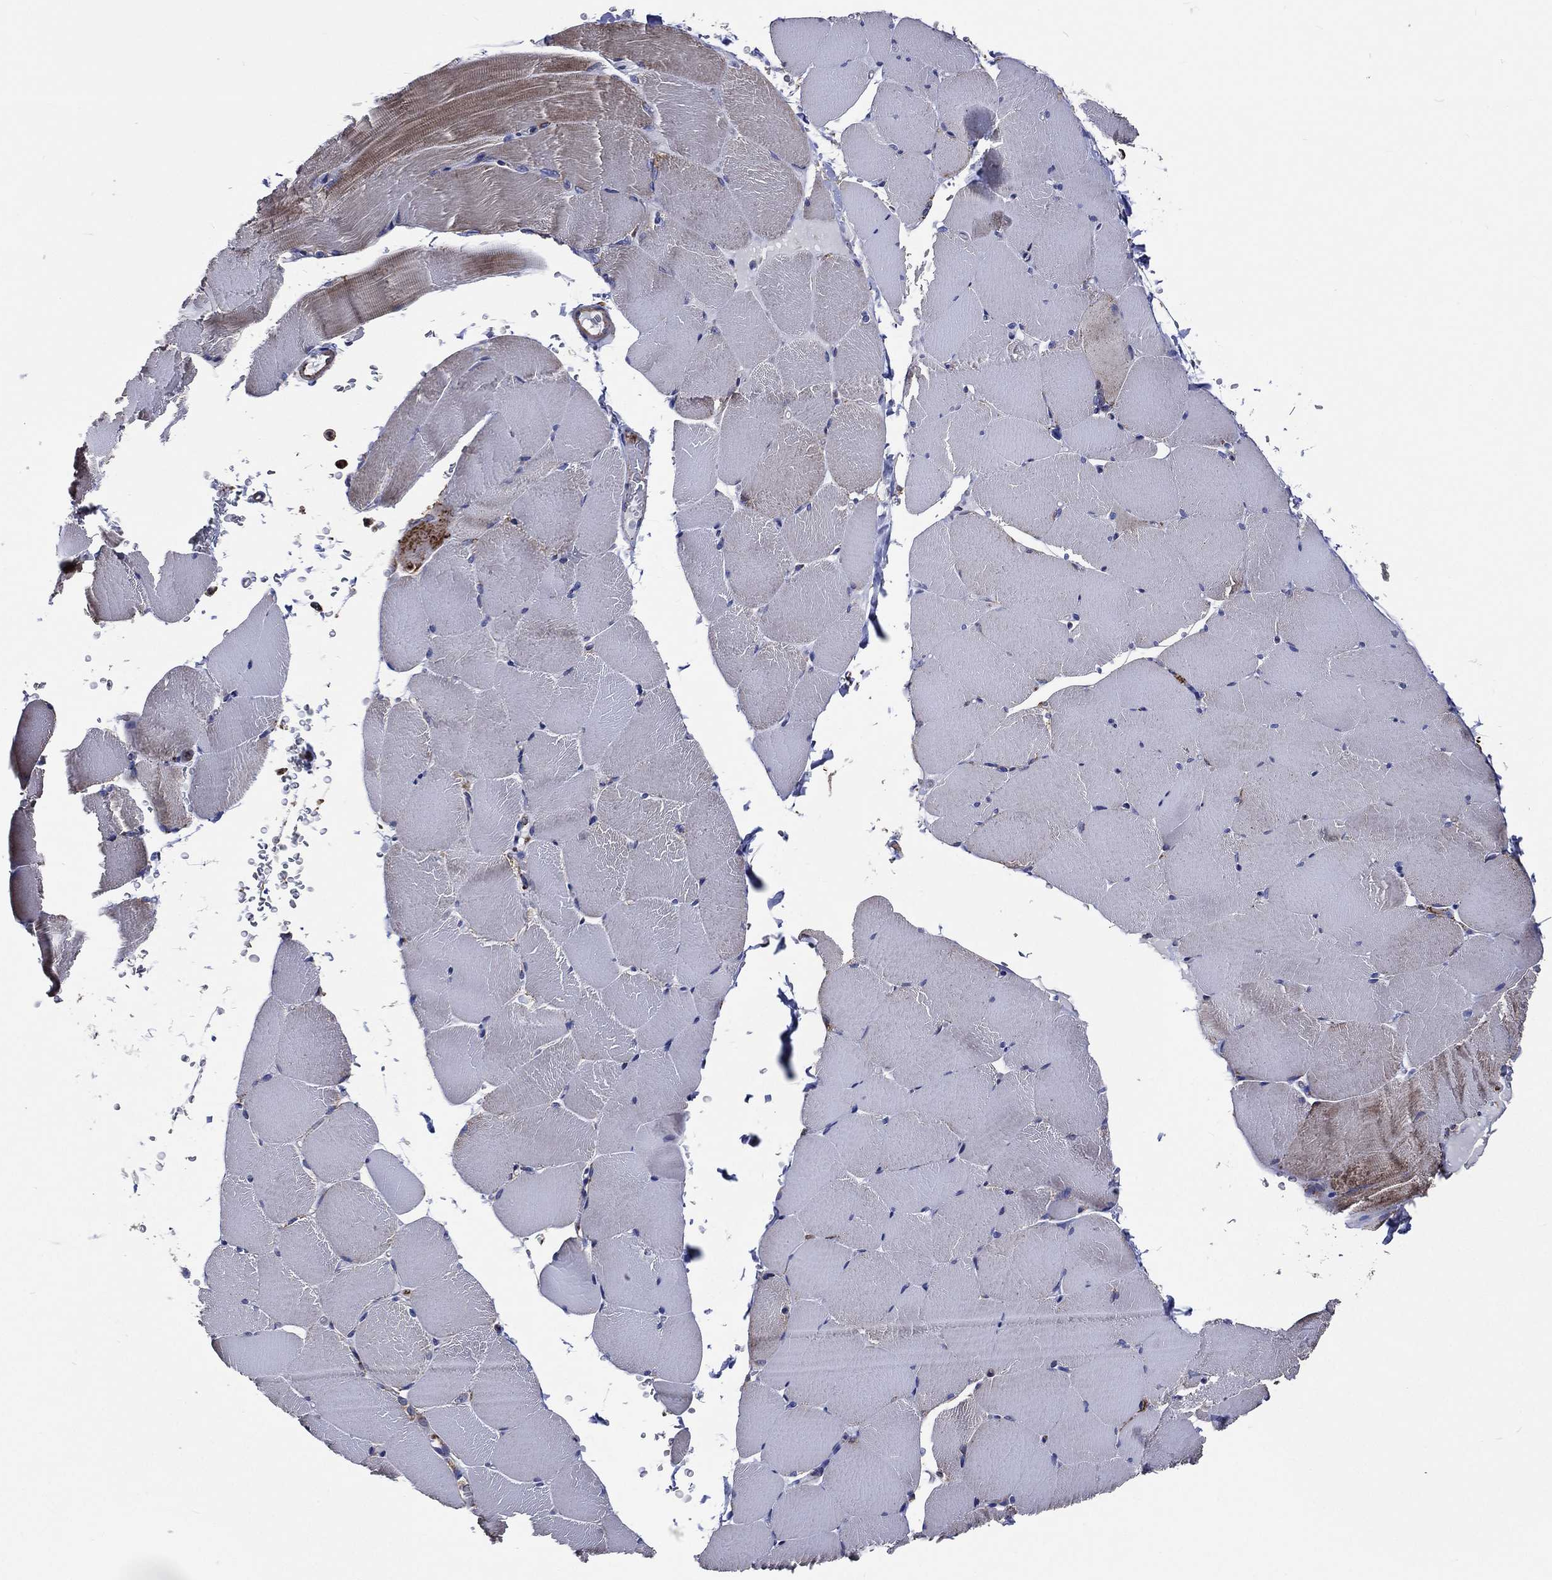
{"staining": {"intensity": "moderate", "quantity": "25%-75%", "location": "cytoplasmic/membranous"}, "tissue": "skeletal muscle", "cell_type": "Myocytes", "image_type": "normal", "snomed": [{"axis": "morphology", "description": "Normal tissue, NOS"}, {"axis": "topography", "description": "Skeletal muscle"}], "caption": "Unremarkable skeletal muscle was stained to show a protein in brown. There is medium levels of moderate cytoplasmic/membranous staining in approximately 25%-75% of myocytes.", "gene": "ANKRD37", "patient": {"sex": "female", "age": 37}}